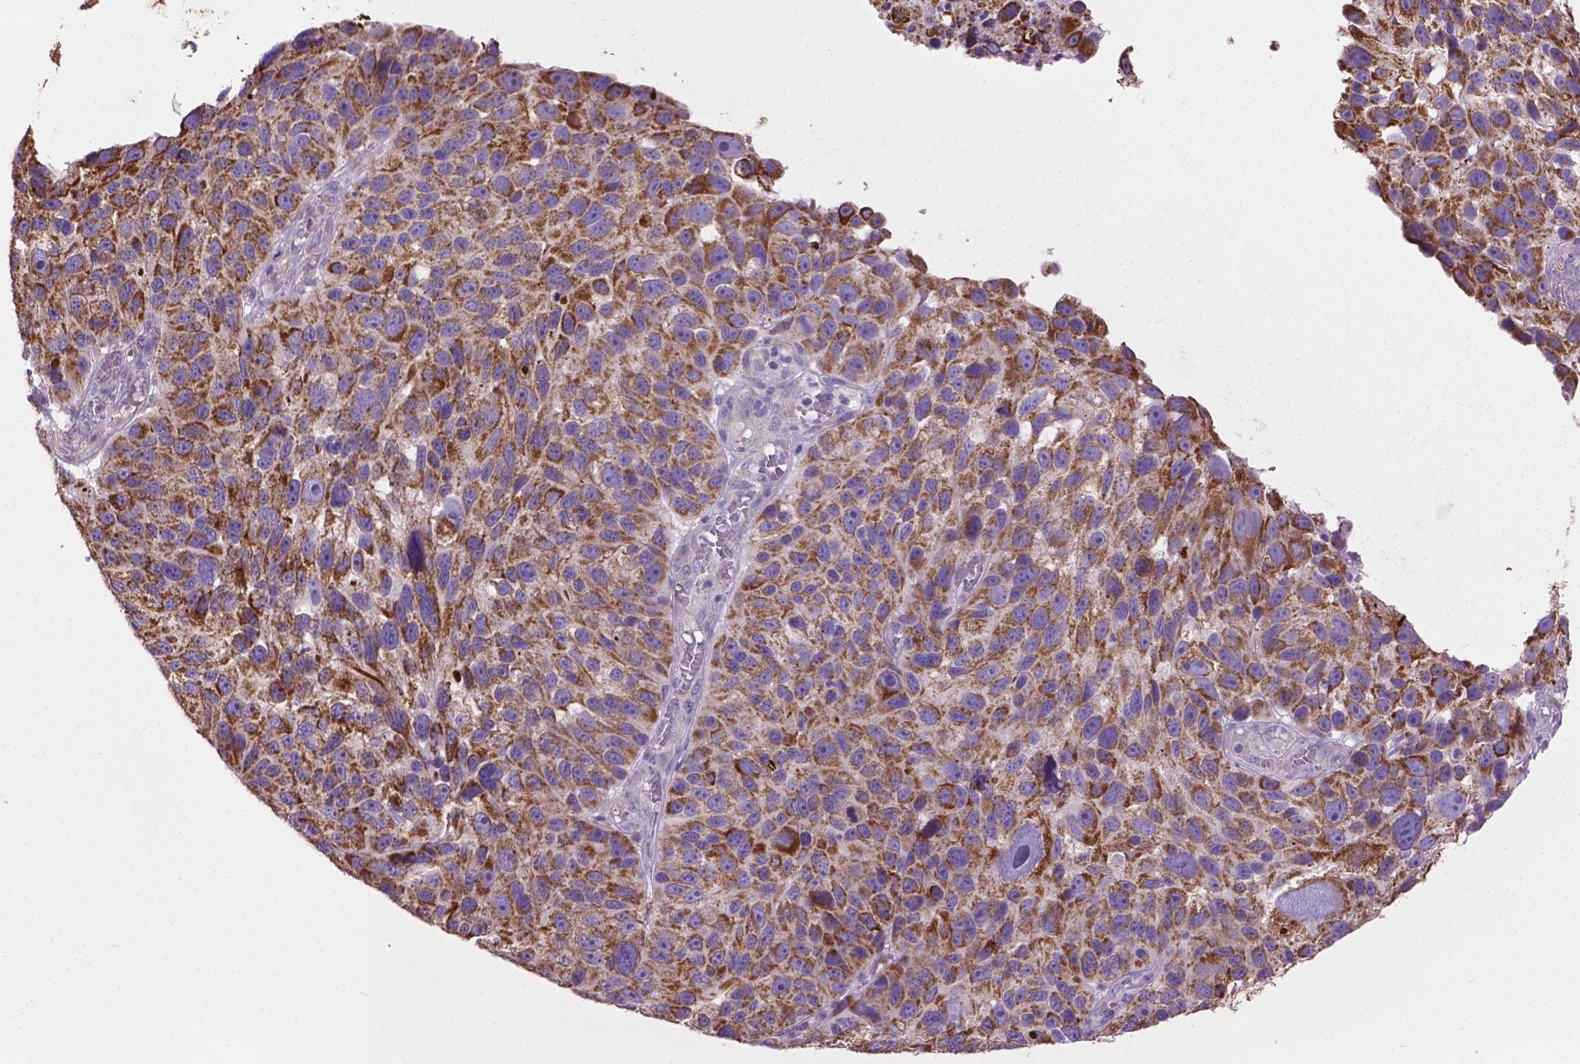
{"staining": {"intensity": "strong", "quantity": ">75%", "location": "cytoplasmic/membranous"}, "tissue": "melanoma", "cell_type": "Tumor cells", "image_type": "cancer", "snomed": [{"axis": "morphology", "description": "Malignant melanoma, NOS"}, {"axis": "topography", "description": "Skin"}], "caption": "Immunohistochemical staining of human malignant melanoma shows high levels of strong cytoplasmic/membranous protein staining in about >75% of tumor cells.", "gene": "VDAC1", "patient": {"sex": "male", "age": 53}}